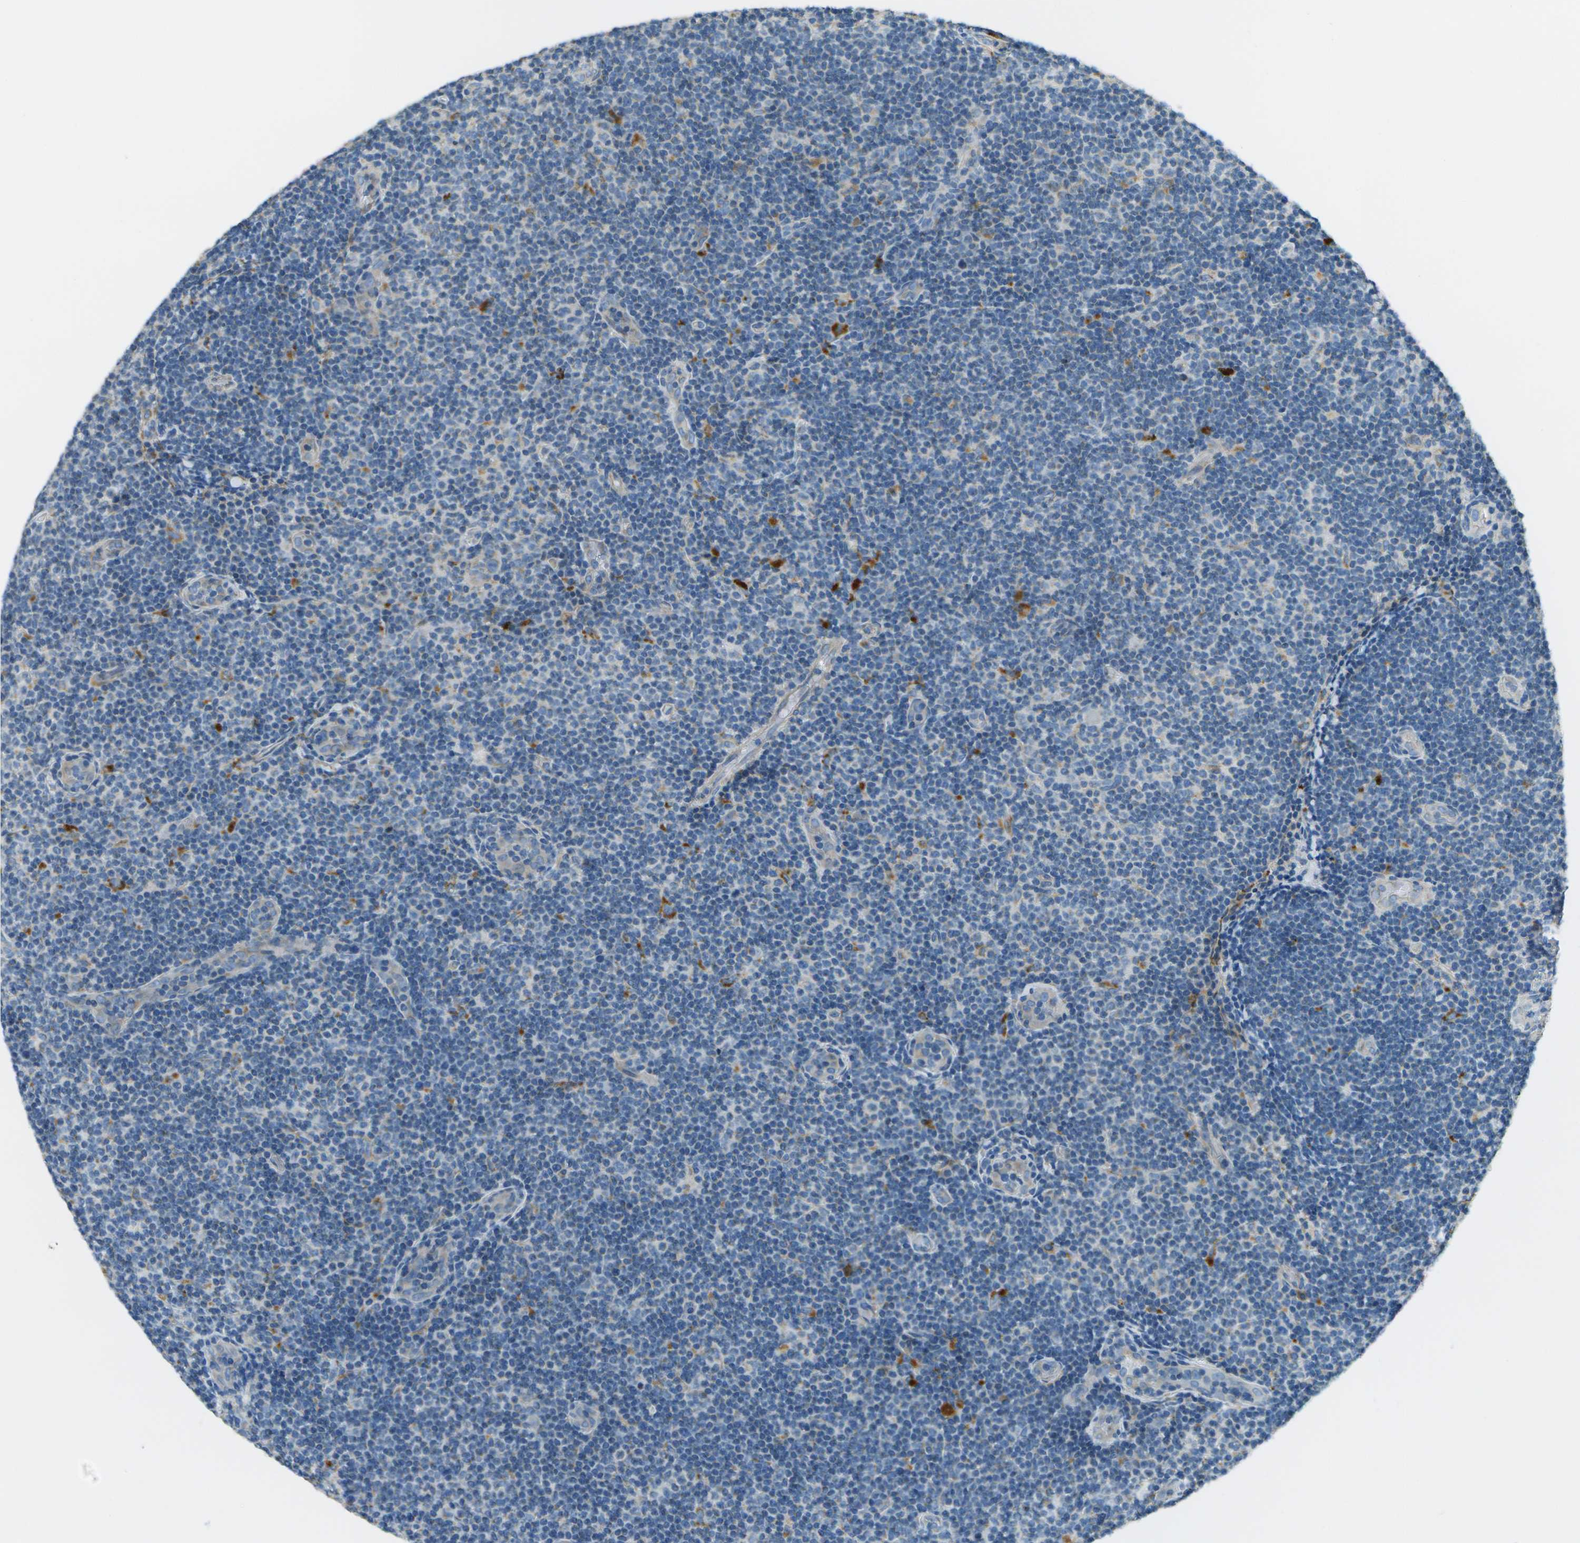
{"staining": {"intensity": "negative", "quantity": "none", "location": "none"}, "tissue": "lymphoma", "cell_type": "Tumor cells", "image_type": "cancer", "snomed": [{"axis": "morphology", "description": "Malignant lymphoma, non-Hodgkin's type, Low grade"}, {"axis": "topography", "description": "Lymph node"}], "caption": "Micrograph shows no significant protein positivity in tumor cells of lymphoma.", "gene": "NRK", "patient": {"sex": "male", "age": 83}}